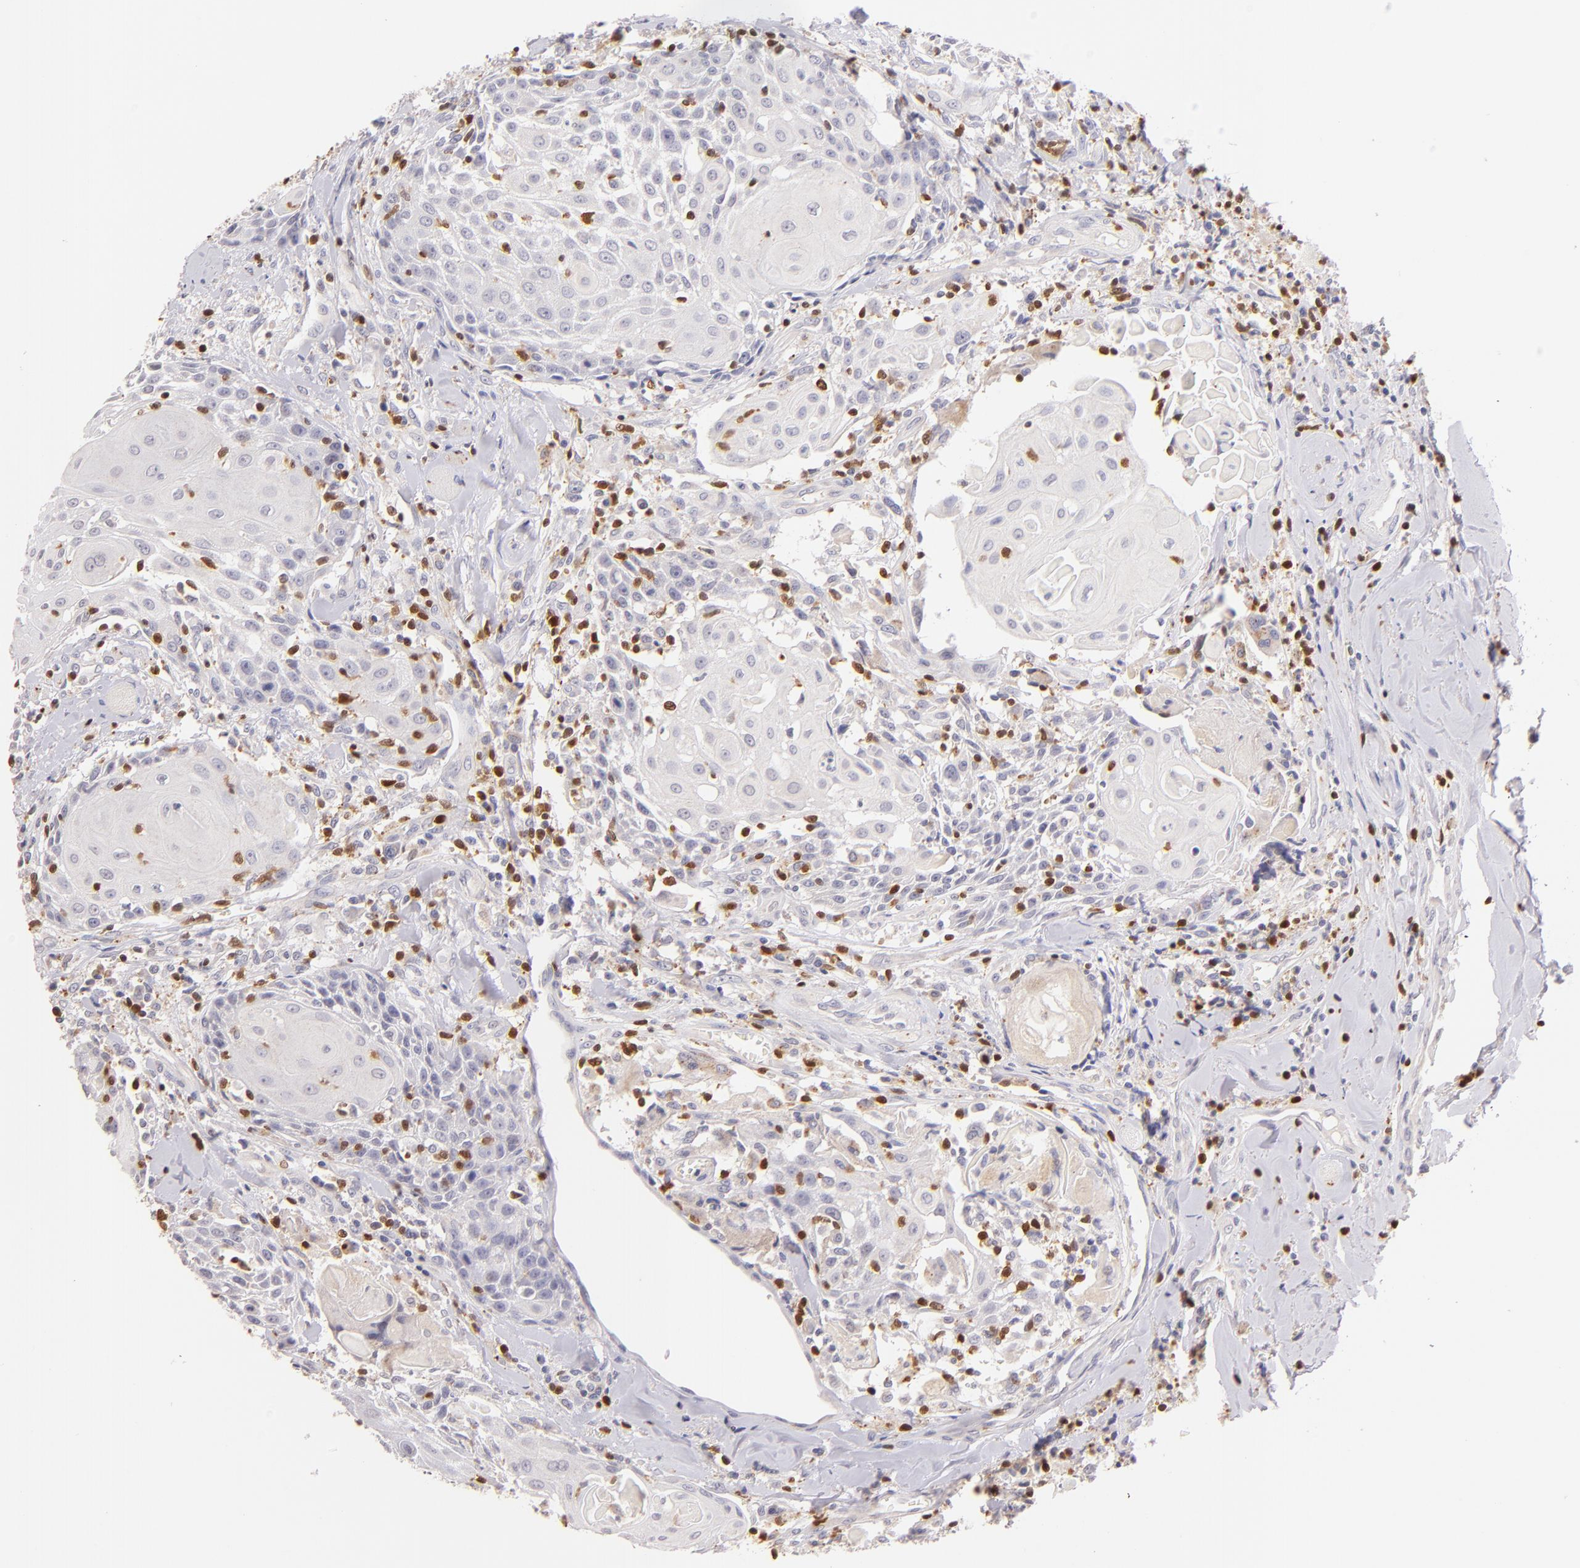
{"staining": {"intensity": "negative", "quantity": "none", "location": "none"}, "tissue": "head and neck cancer", "cell_type": "Tumor cells", "image_type": "cancer", "snomed": [{"axis": "morphology", "description": "Squamous cell carcinoma, NOS"}, {"axis": "topography", "description": "Oral tissue"}, {"axis": "topography", "description": "Head-Neck"}], "caption": "DAB immunohistochemical staining of human head and neck squamous cell carcinoma exhibits no significant staining in tumor cells.", "gene": "ZAP70", "patient": {"sex": "female", "age": 82}}